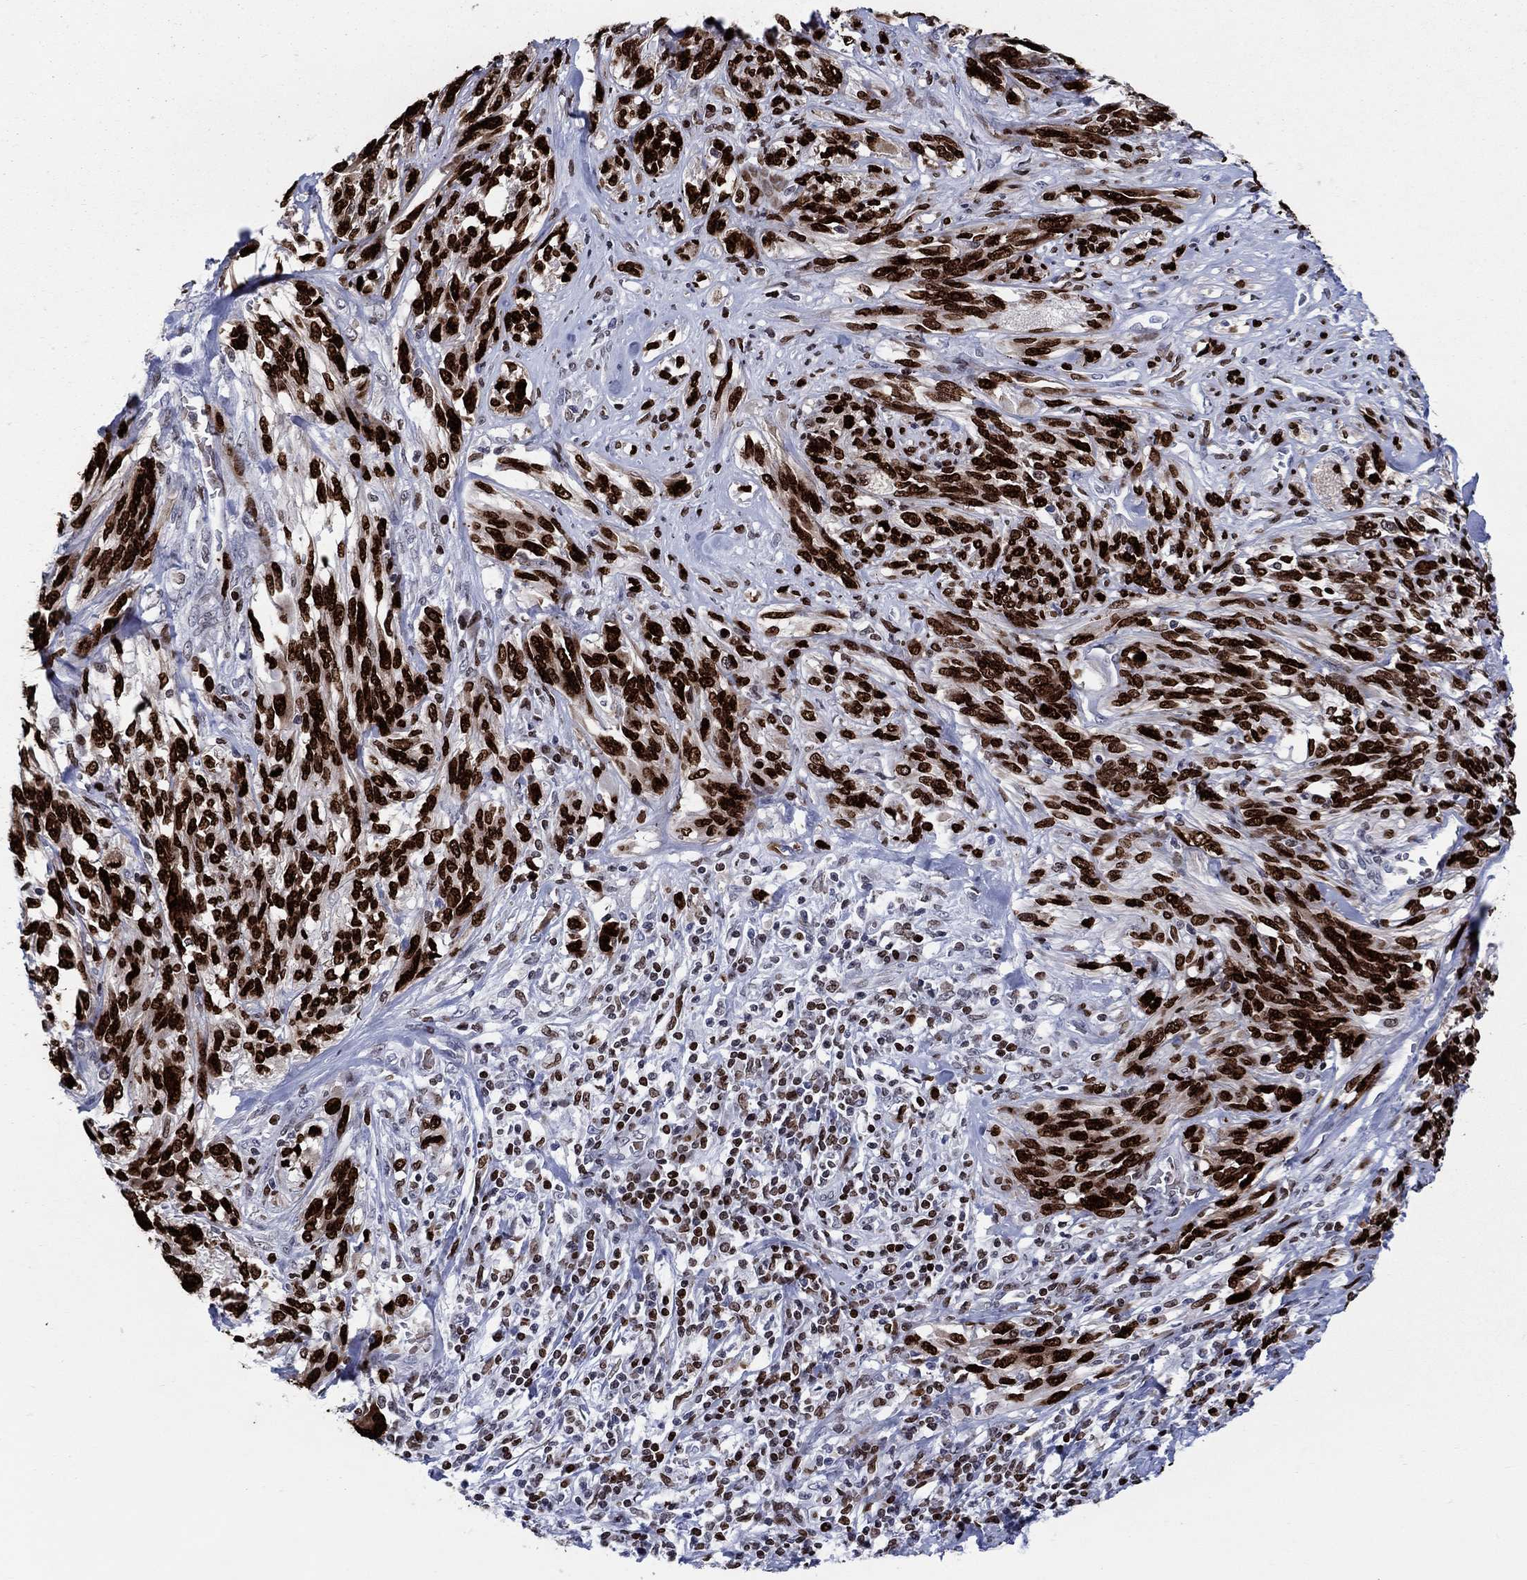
{"staining": {"intensity": "strong", "quantity": ">75%", "location": "nuclear"}, "tissue": "melanoma", "cell_type": "Tumor cells", "image_type": "cancer", "snomed": [{"axis": "morphology", "description": "Malignant melanoma, NOS"}, {"axis": "topography", "description": "Skin"}], "caption": "IHC micrograph of human malignant melanoma stained for a protein (brown), which shows high levels of strong nuclear positivity in about >75% of tumor cells.", "gene": "HMGA1", "patient": {"sex": "female", "age": 91}}